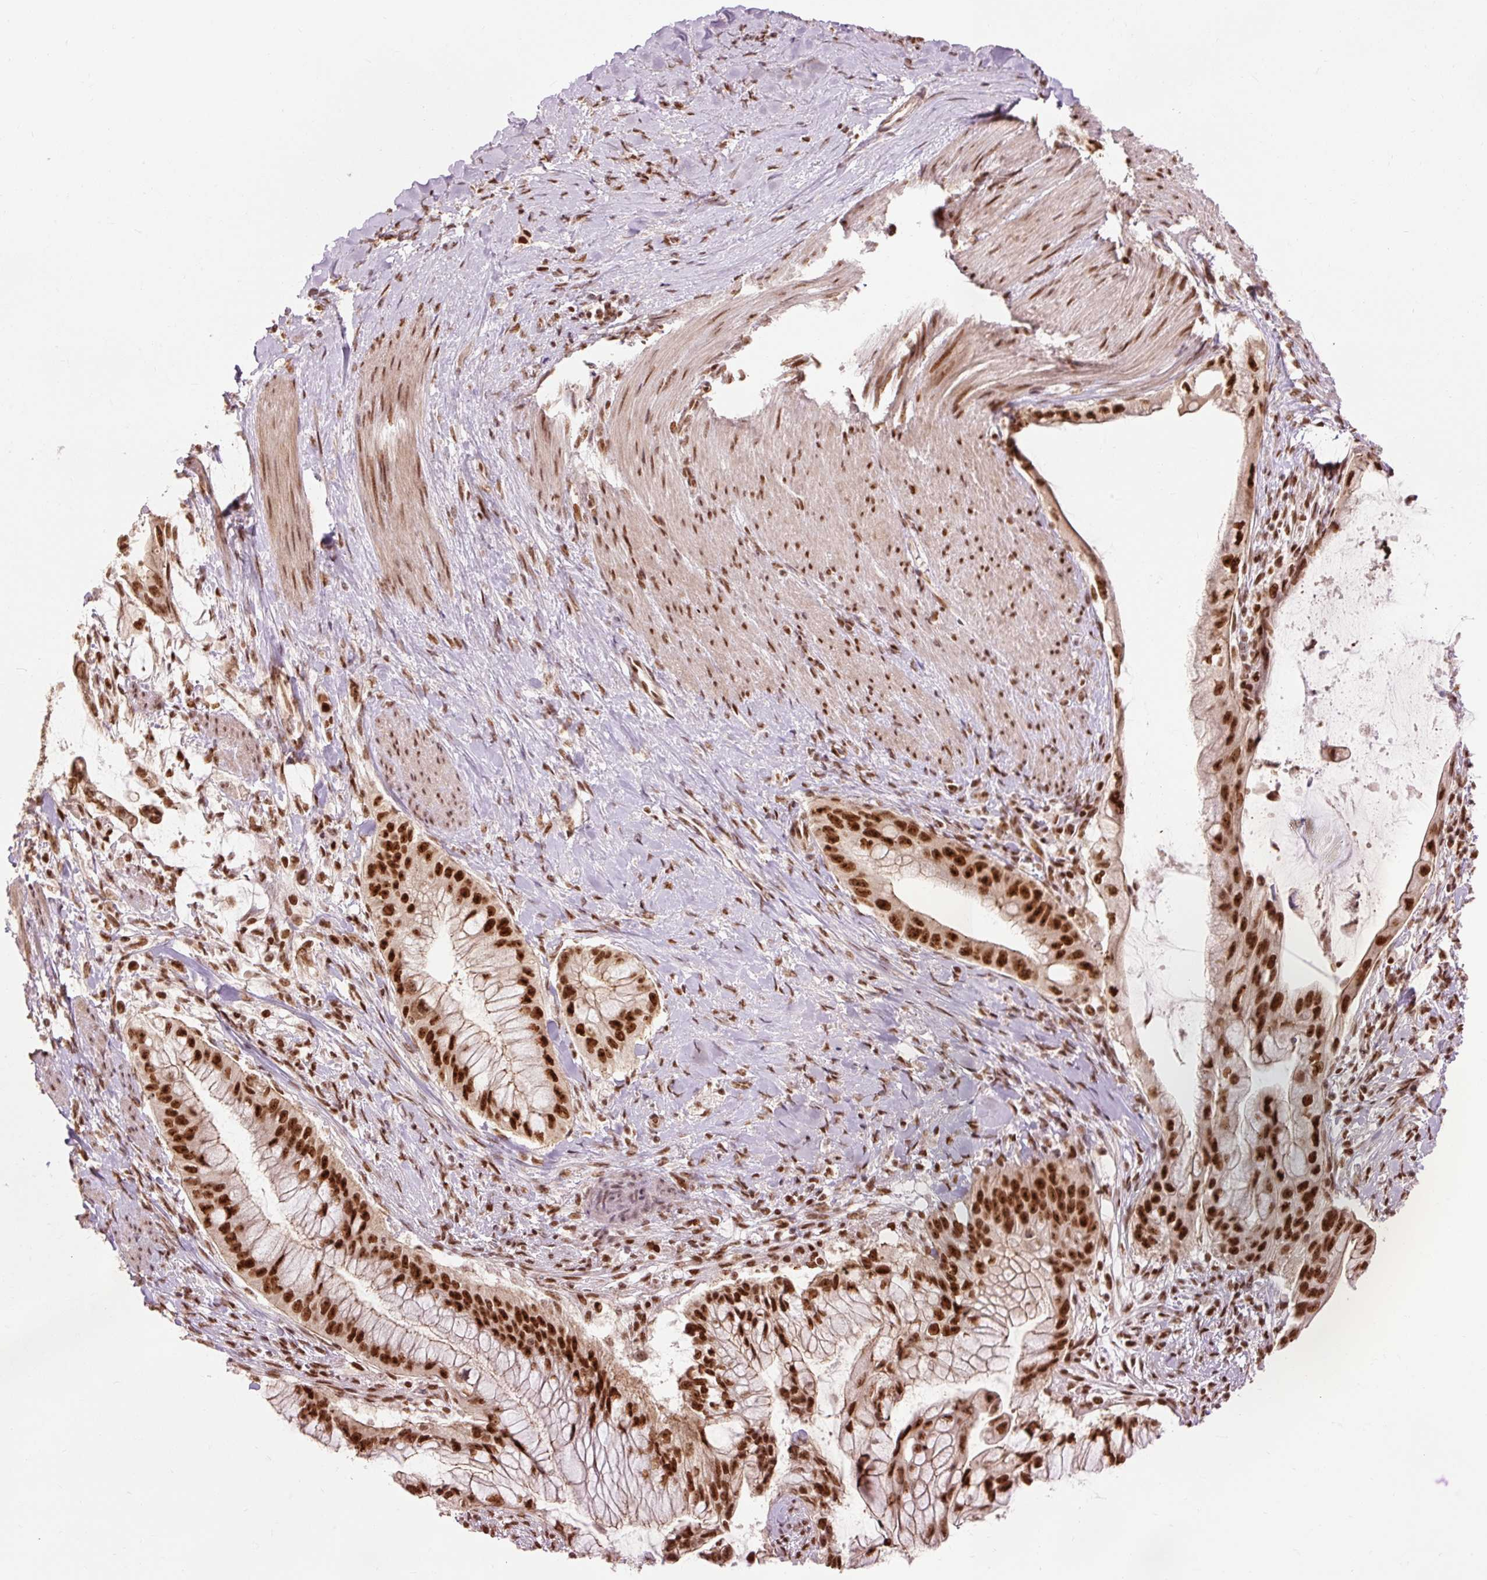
{"staining": {"intensity": "strong", "quantity": ">75%", "location": "nuclear"}, "tissue": "pancreatic cancer", "cell_type": "Tumor cells", "image_type": "cancer", "snomed": [{"axis": "morphology", "description": "Adenocarcinoma, NOS"}, {"axis": "topography", "description": "Pancreas"}], "caption": "High-magnification brightfield microscopy of pancreatic cancer stained with DAB (3,3'-diaminobenzidine) (brown) and counterstained with hematoxylin (blue). tumor cells exhibit strong nuclear positivity is appreciated in about>75% of cells.", "gene": "ZBTB44", "patient": {"sex": "male", "age": 48}}